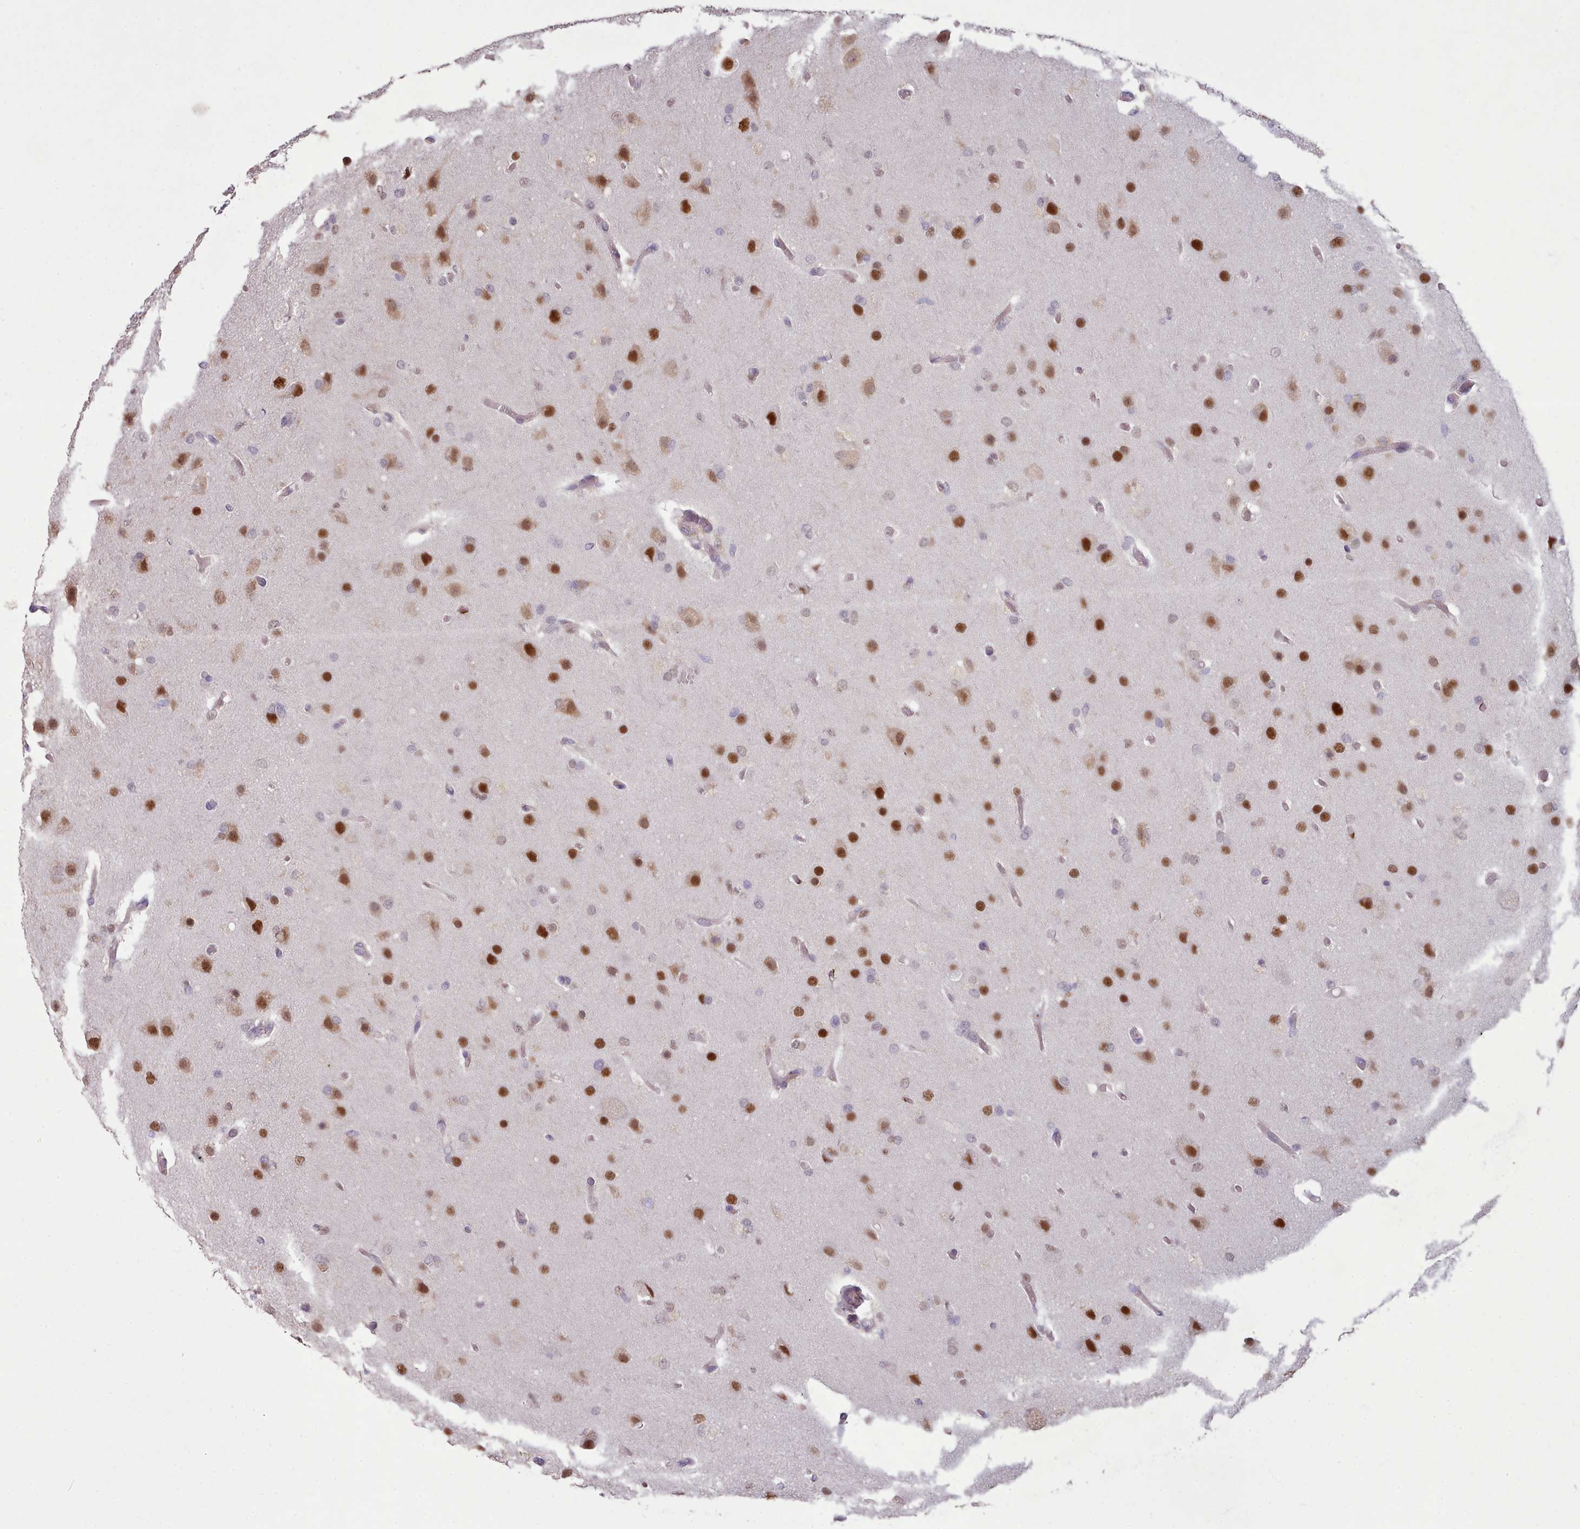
{"staining": {"intensity": "moderate", "quantity": "25%-75%", "location": "nuclear"}, "tissue": "glioma", "cell_type": "Tumor cells", "image_type": "cancer", "snomed": [{"axis": "morphology", "description": "Glioma, malignant, High grade"}, {"axis": "topography", "description": "Brain"}], "caption": "Immunohistochemistry (IHC) (DAB (3,3'-diaminobenzidine)) staining of high-grade glioma (malignant) reveals moderate nuclear protein expression in about 25%-75% of tumor cells. (Stains: DAB (3,3'-diaminobenzidine) in brown, nuclei in blue, Microscopy: brightfield microscopy at high magnification).", "gene": "DPF1", "patient": {"sex": "female", "age": 74}}